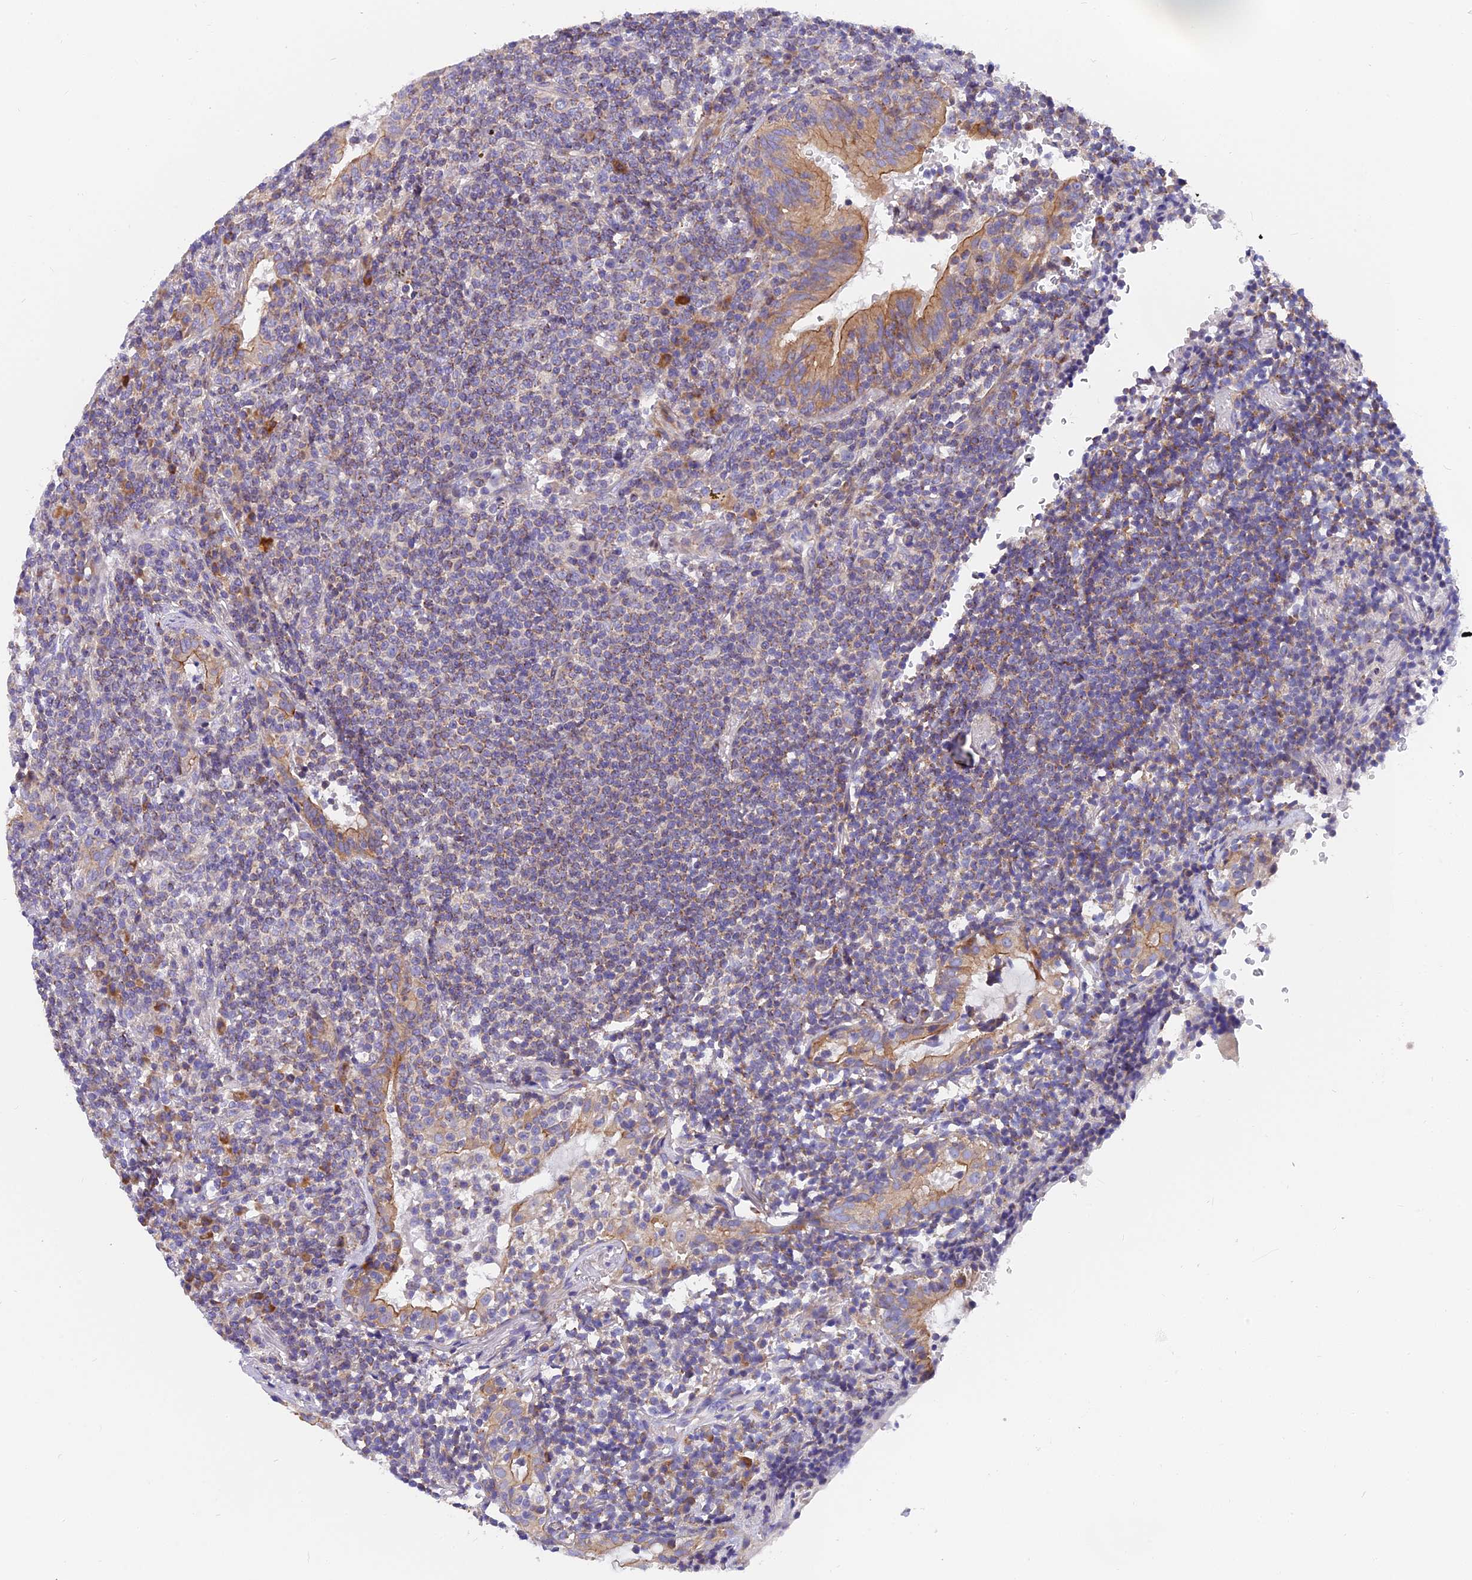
{"staining": {"intensity": "weak", "quantity": "25%-75%", "location": "cytoplasmic/membranous"}, "tissue": "lymphoma", "cell_type": "Tumor cells", "image_type": "cancer", "snomed": [{"axis": "morphology", "description": "Malignant lymphoma, non-Hodgkin's type, Low grade"}, {"axis": "topography", "description": "Lung"}], "caption": "DAB immunohistochemical staining of lymphoma shows weak cytoplasmic/membranous protein staining in approximately 25%-75% of tumor cells.", "gene": "MVB12A", "patient": {"sex": "female", "age": 71}}